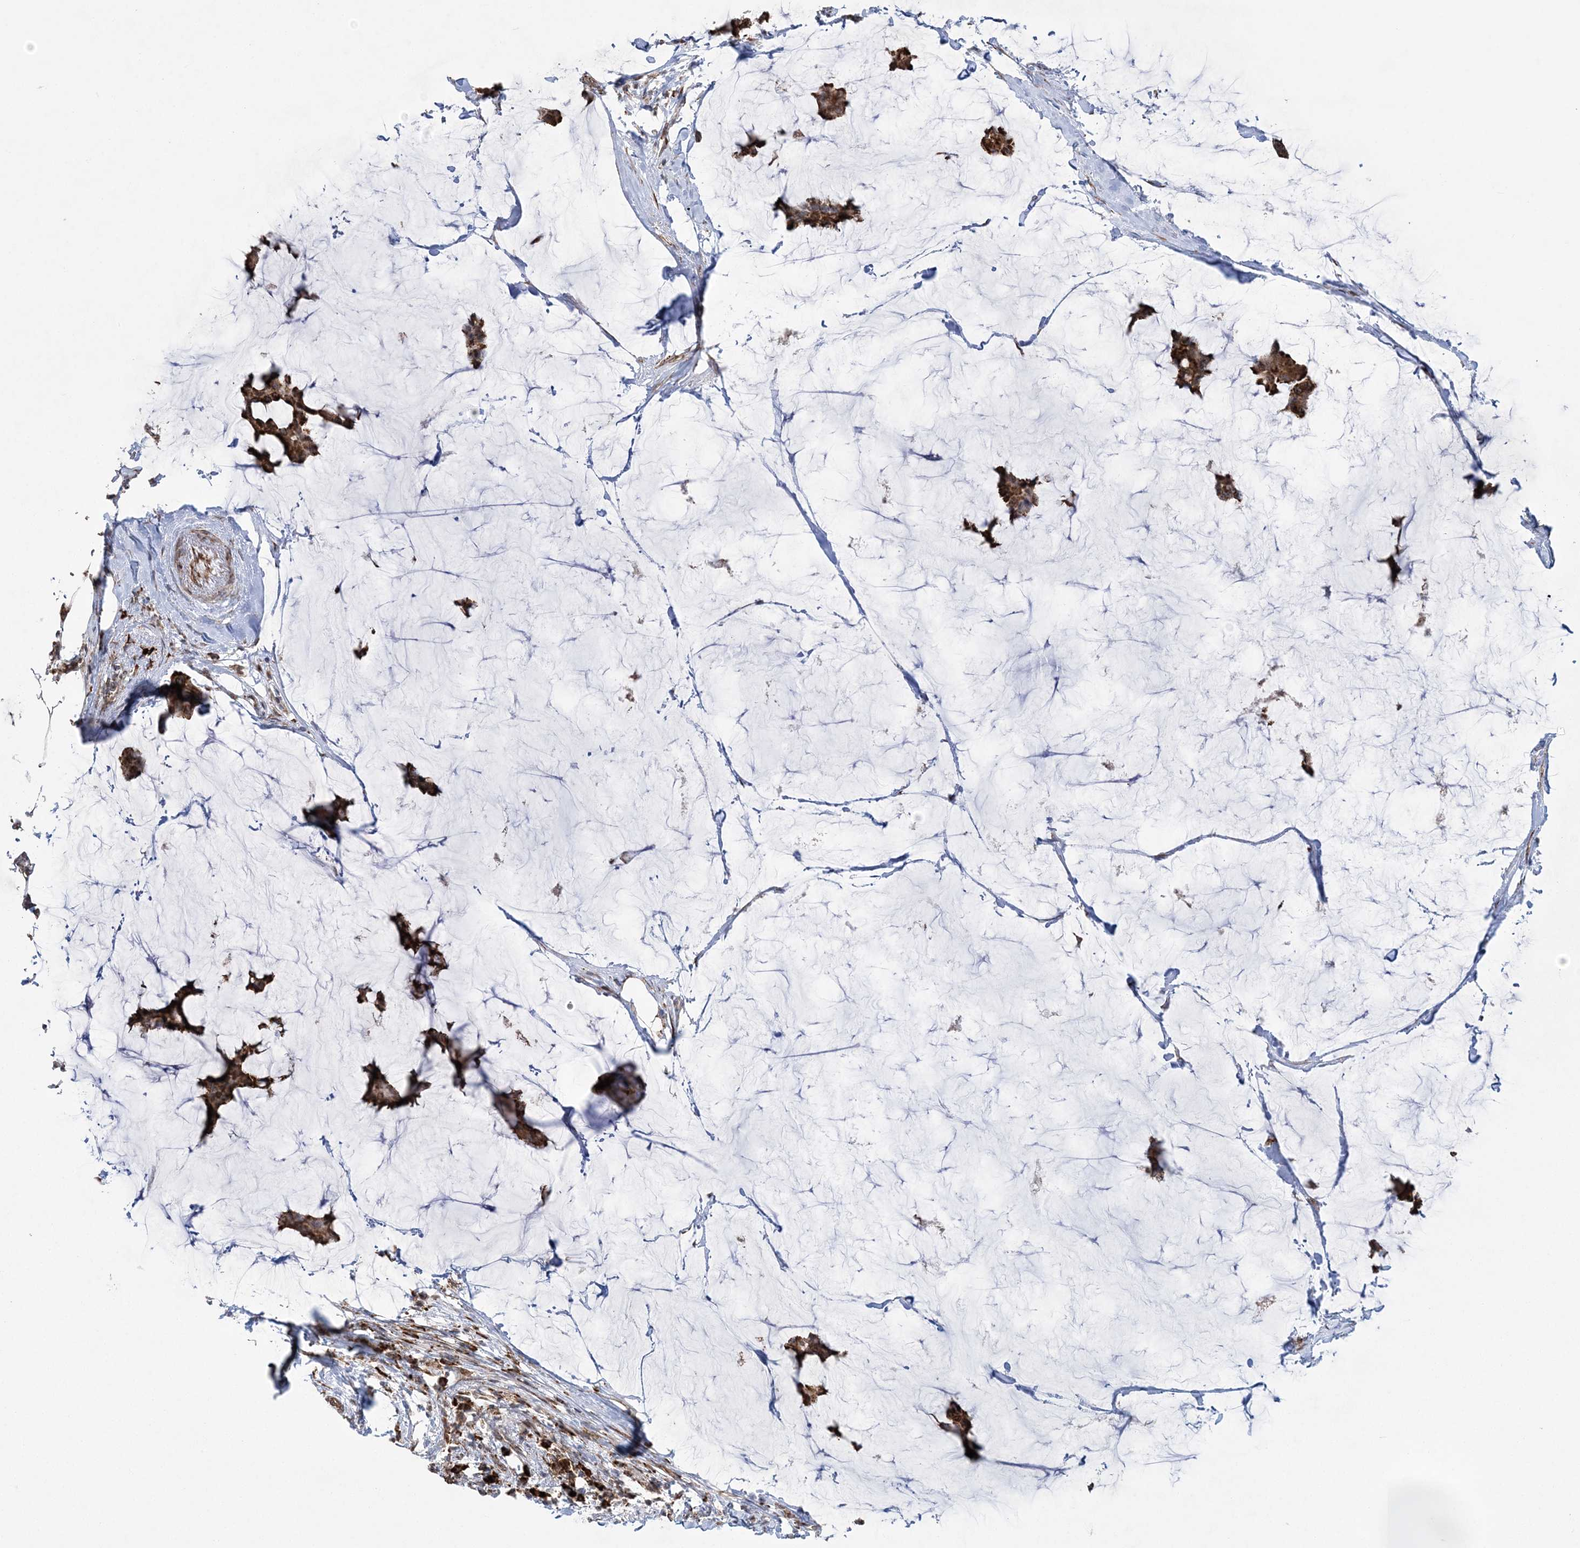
{"staining": {"intensity": "strong", "quantity": ">75%", "location": "cytoplasmic/membranous"}, "tissue": "breast cancer", "cell_type": "Tumor cells", "image_type": "cancer", "snomed": [{"axis": "morphology", "description": "Duct carcinoma"}, {"axis": "topography", "description": "Breast"}], "caption": "Approximately >75% of tumor cells in human breast cancer display strong cytoplasmic/membranous protein staining as visualized by brown immunohistochemical staining.", "gene": "EFCAB12", "patient": {"sex": "female", "age": 93}}